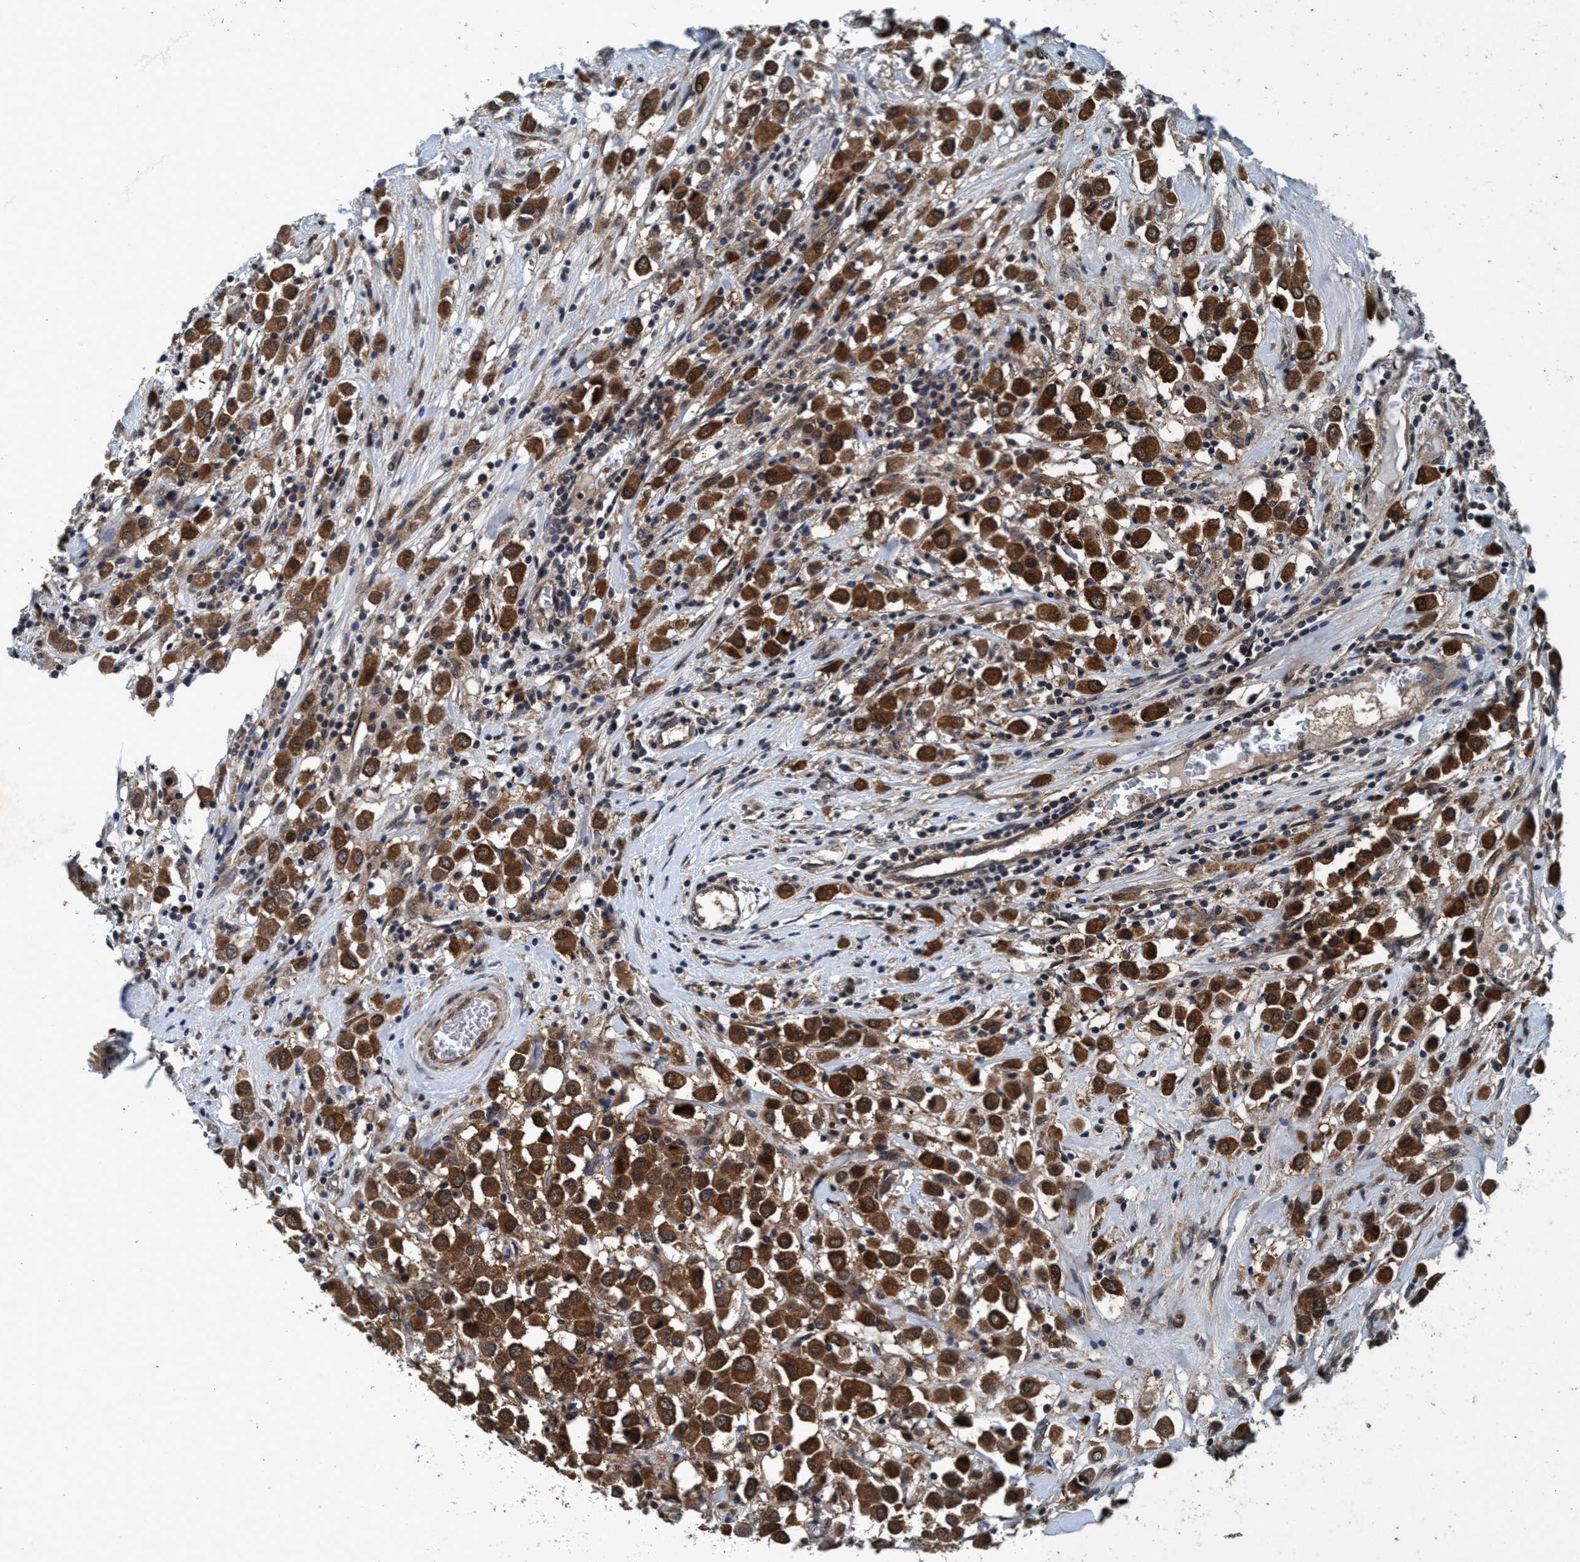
{"staining": {"intensity": "strong", "quantity": ">75%", "location": "cytoplasmic/membranous"}, "tissue": "breast cancer", "cell_type": "Tumor cells", "image_type": "cancer", "snomed": [{"axis": "morphology", "description": "Duct carcinoma"}, {"axis": "topography", "description": "Breast"}], "caption": "Immunohistochemistry (IHC) of human breast cancer displays high levels of strong cytoplasmic/membranous expression in about >75% of tumor cells.", "gene": "AKT1S1", "patient": {"sex": "female", "age": 61}}